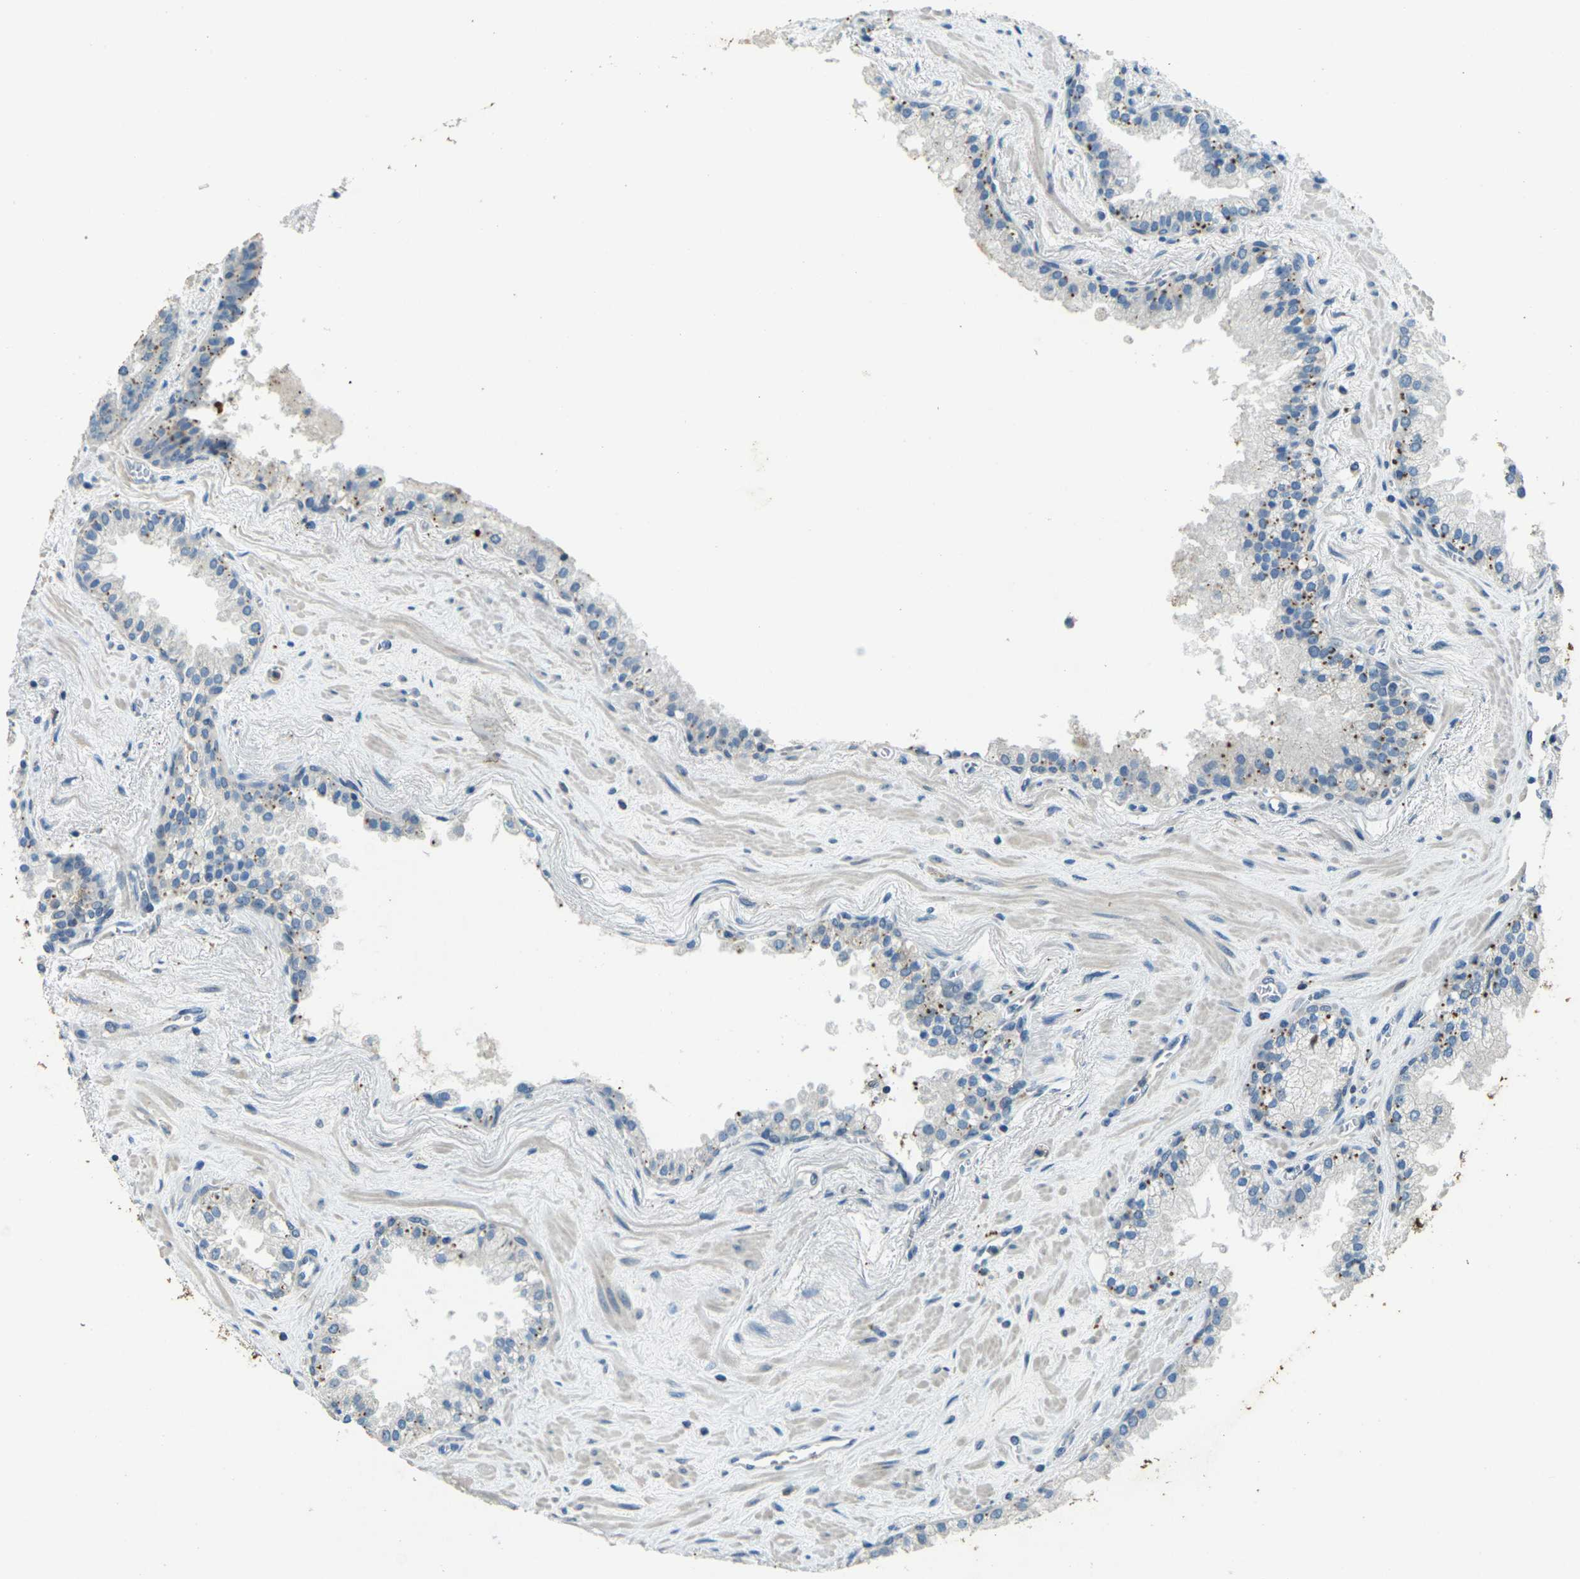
{"staining": {"intensity": "moderate", "quantity": "<25%", "location": "cytoplasmic/membranous"}, "tissue": "prostate cancer", "cell_type": "Tumor cells", "image_type": "cancer", "snomed": [{"axis": "morphology", "description": "Adenocarcinoma, Low grade"}, {"axis": "topography", "description": "Prostate"}], "caption": "The immunohistochemical stain labels moderate cytoplasmic/membranous staining in tumor cells of prostate low-grade adenocarcinoma tissue.", "gene": "SIGLEC14", "patient": {"sex": "male", "age": 60}}